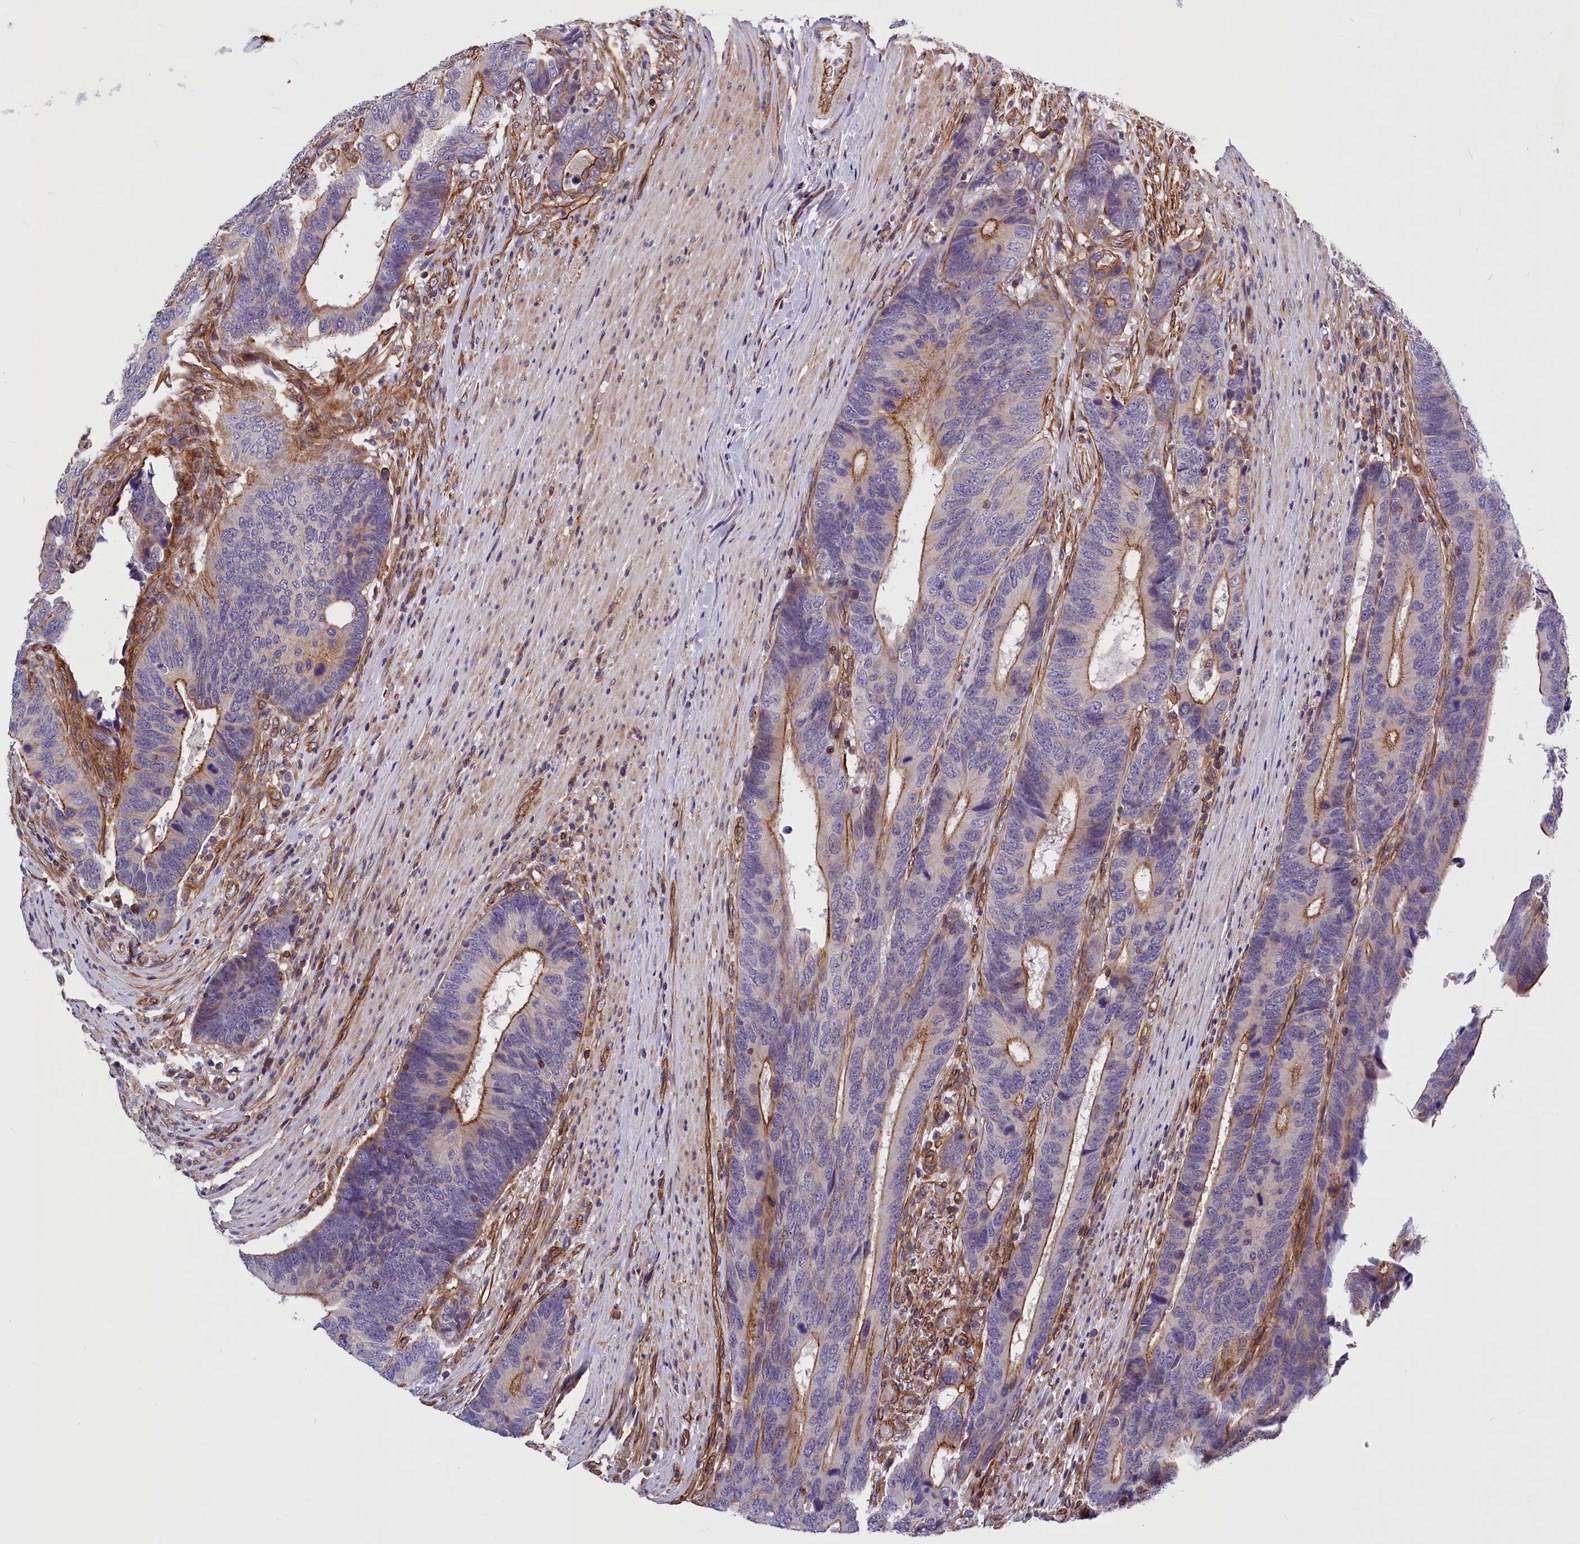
{"staining": {"intensity": "moderate", "quantity": "<25%", "location": "cytoplasmic/membranous"}, "tissue": "colorectal cancer", "cell_type": "Tumor cells", "image_type": "cancer", "snomed": [{"axis": "morphology", "description": "Adenocarcinoma, NOS"}, {"axis": "topography", "description": "Colon"}], "caption": "Human adenocarcinoma (colorectal) stained with a protein marker displays moderate staining in tumor cells.", "gene": "MED20", "patient": {"sex": "male", "age": 87}}